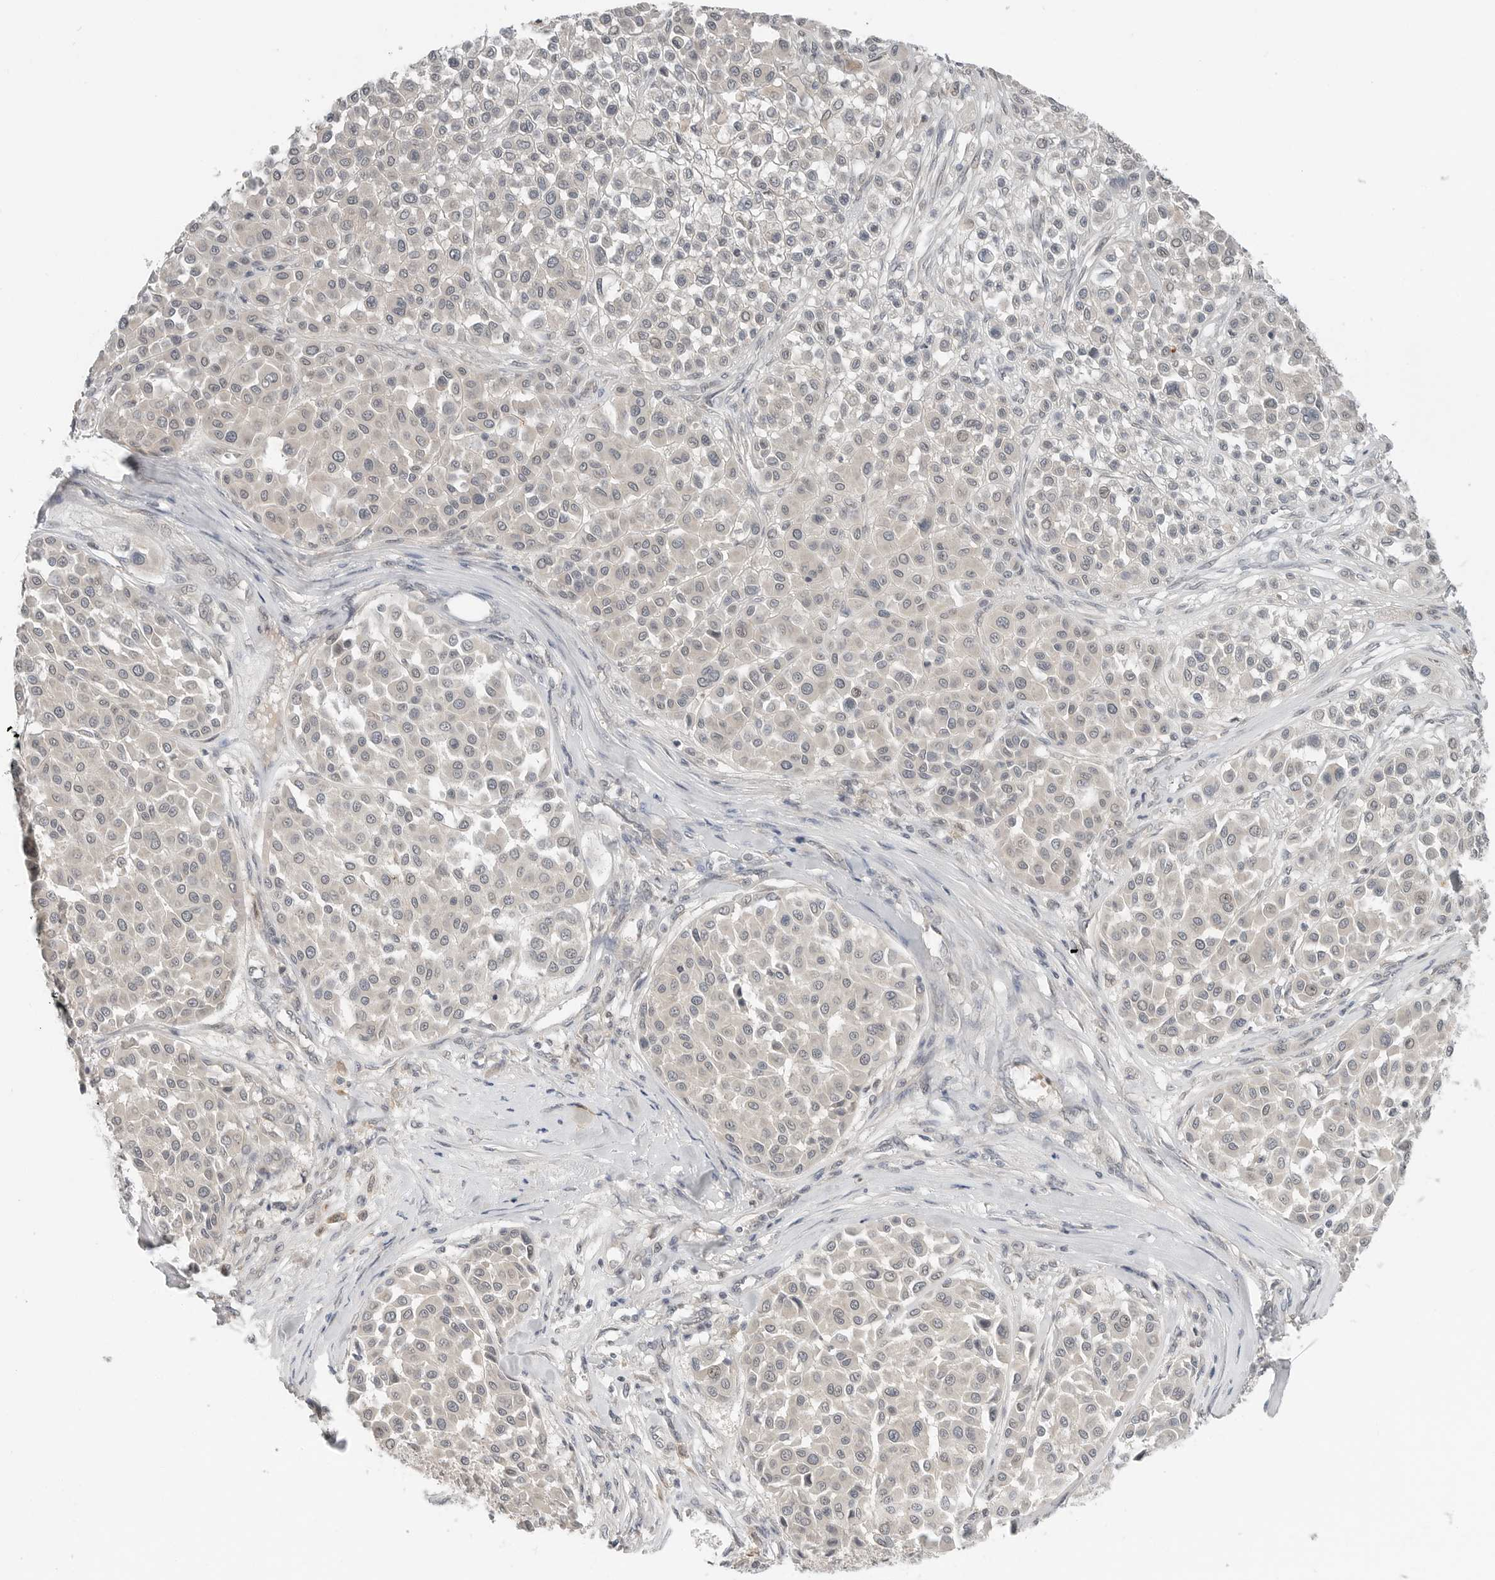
{"staining": {"intensity": "weak", "quantity": "<25%", "location": "nuclear"}, "tissue": "melanoma", "cell_type": "Tumor cells", "image_type": "cancer", "snomed": [{"axis": "morphology", "description": "Malignant melanoma, Metastatic site"}, {"axis": "topography", "description": "Soft tissue"}], "caption": "Tumor cells are negative for protein expression in human melanoma.", "gene": "FCRLB", "patient": {"sex": "male", "age": 41}}